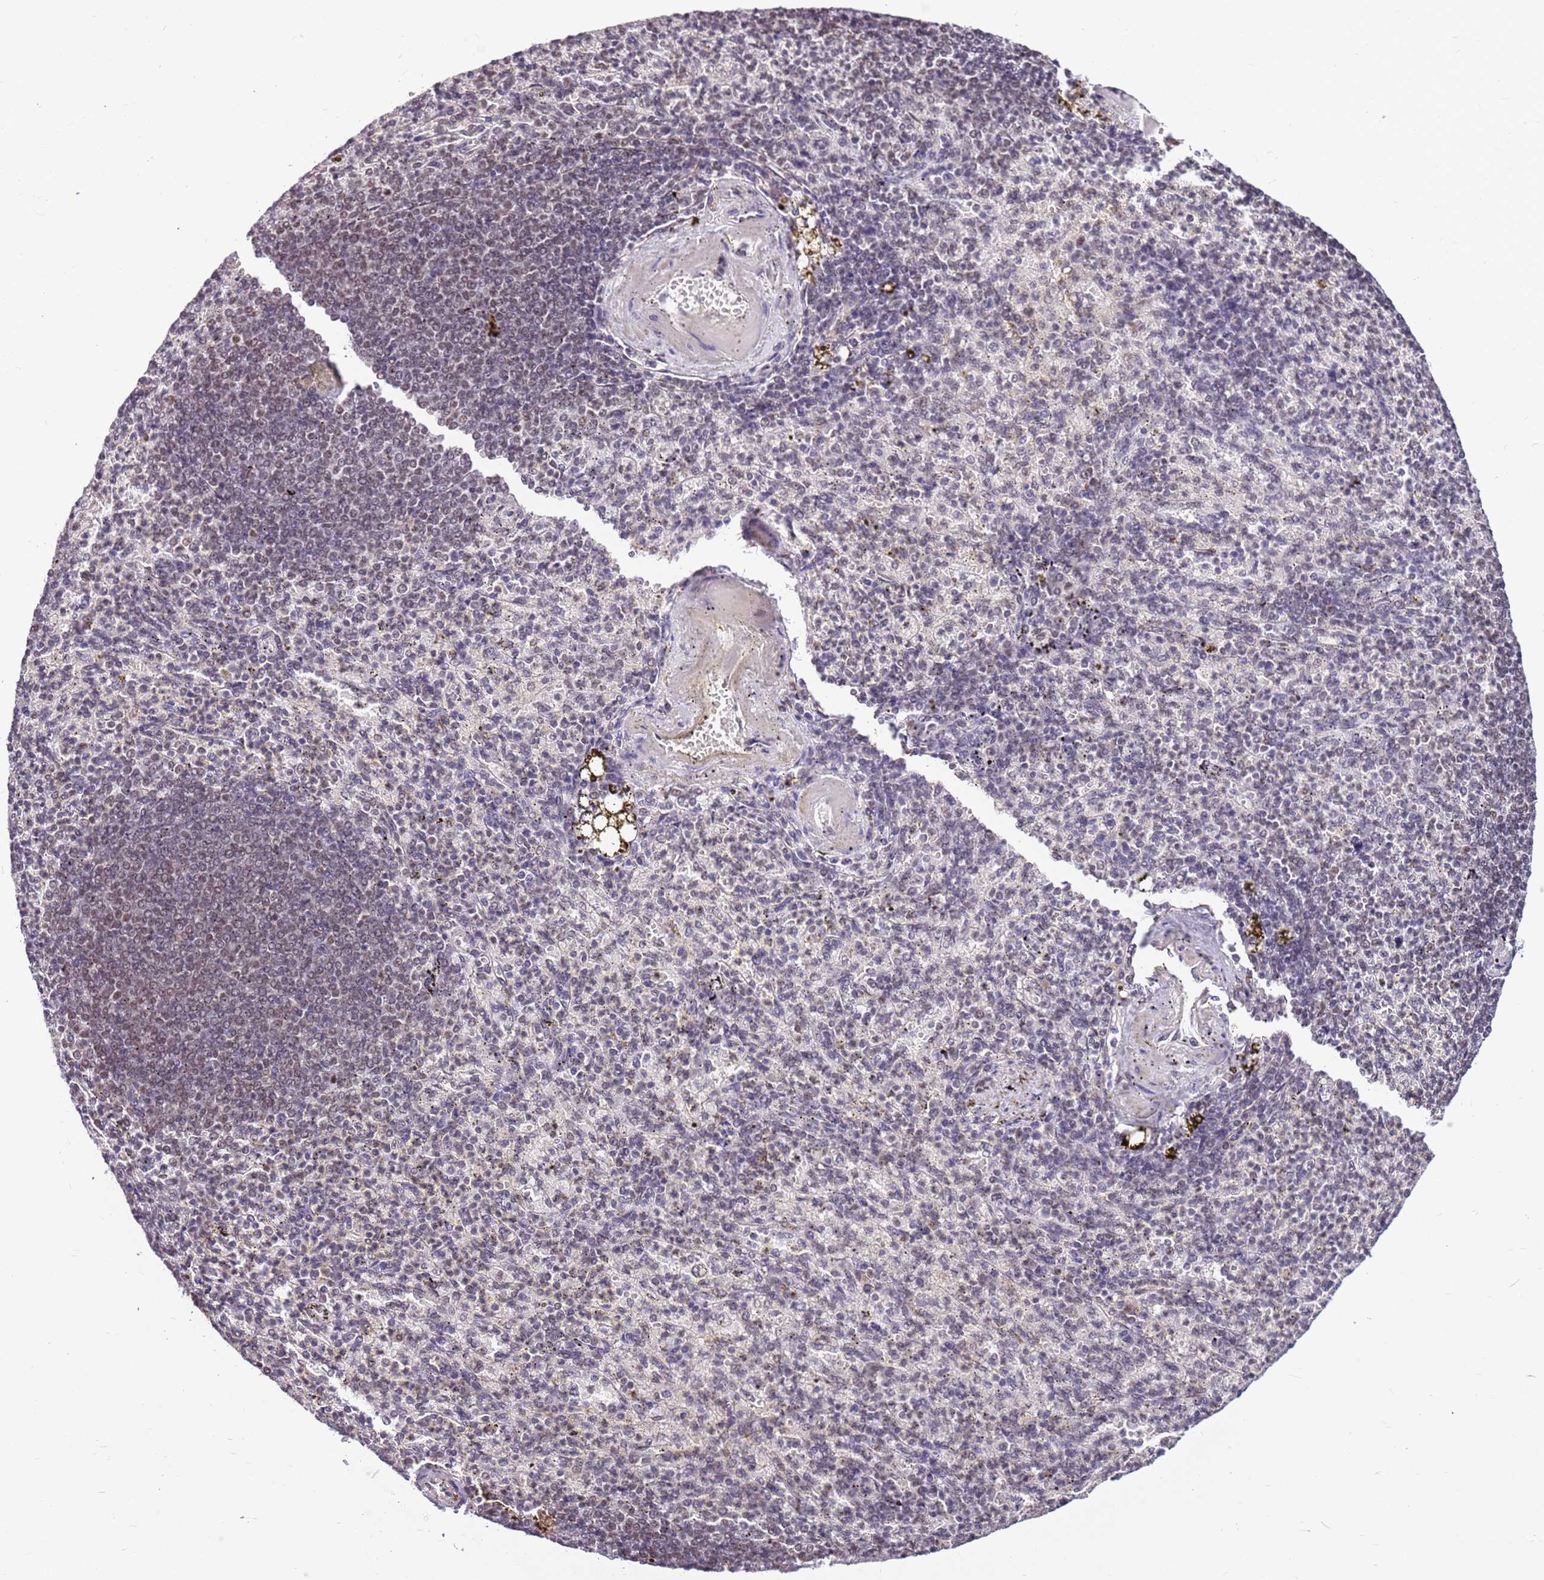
{"staining": {"intensity": "weak", "quantity": "25%-75%", "location": "nuclear"}, "tissue": "spleen", "cell_type": "Cells in red pulp", "image_type": "normal", "snomed": [{"axis": "morphology", "description": "Normal tissue, NOS"}, {"axis": "topography", "description": "Spleen"}], "caption": "IHC photomicrograph of unremarkable spleen: human spleen stained using immunohistochemistry exhibits low levels of weak protein expression localized specifically in the nuclear of cells in red pulp, appearing as a nuclear brown color.", "gene": "AKAP8L", "patient": {"sex": "female", "age": 74}}